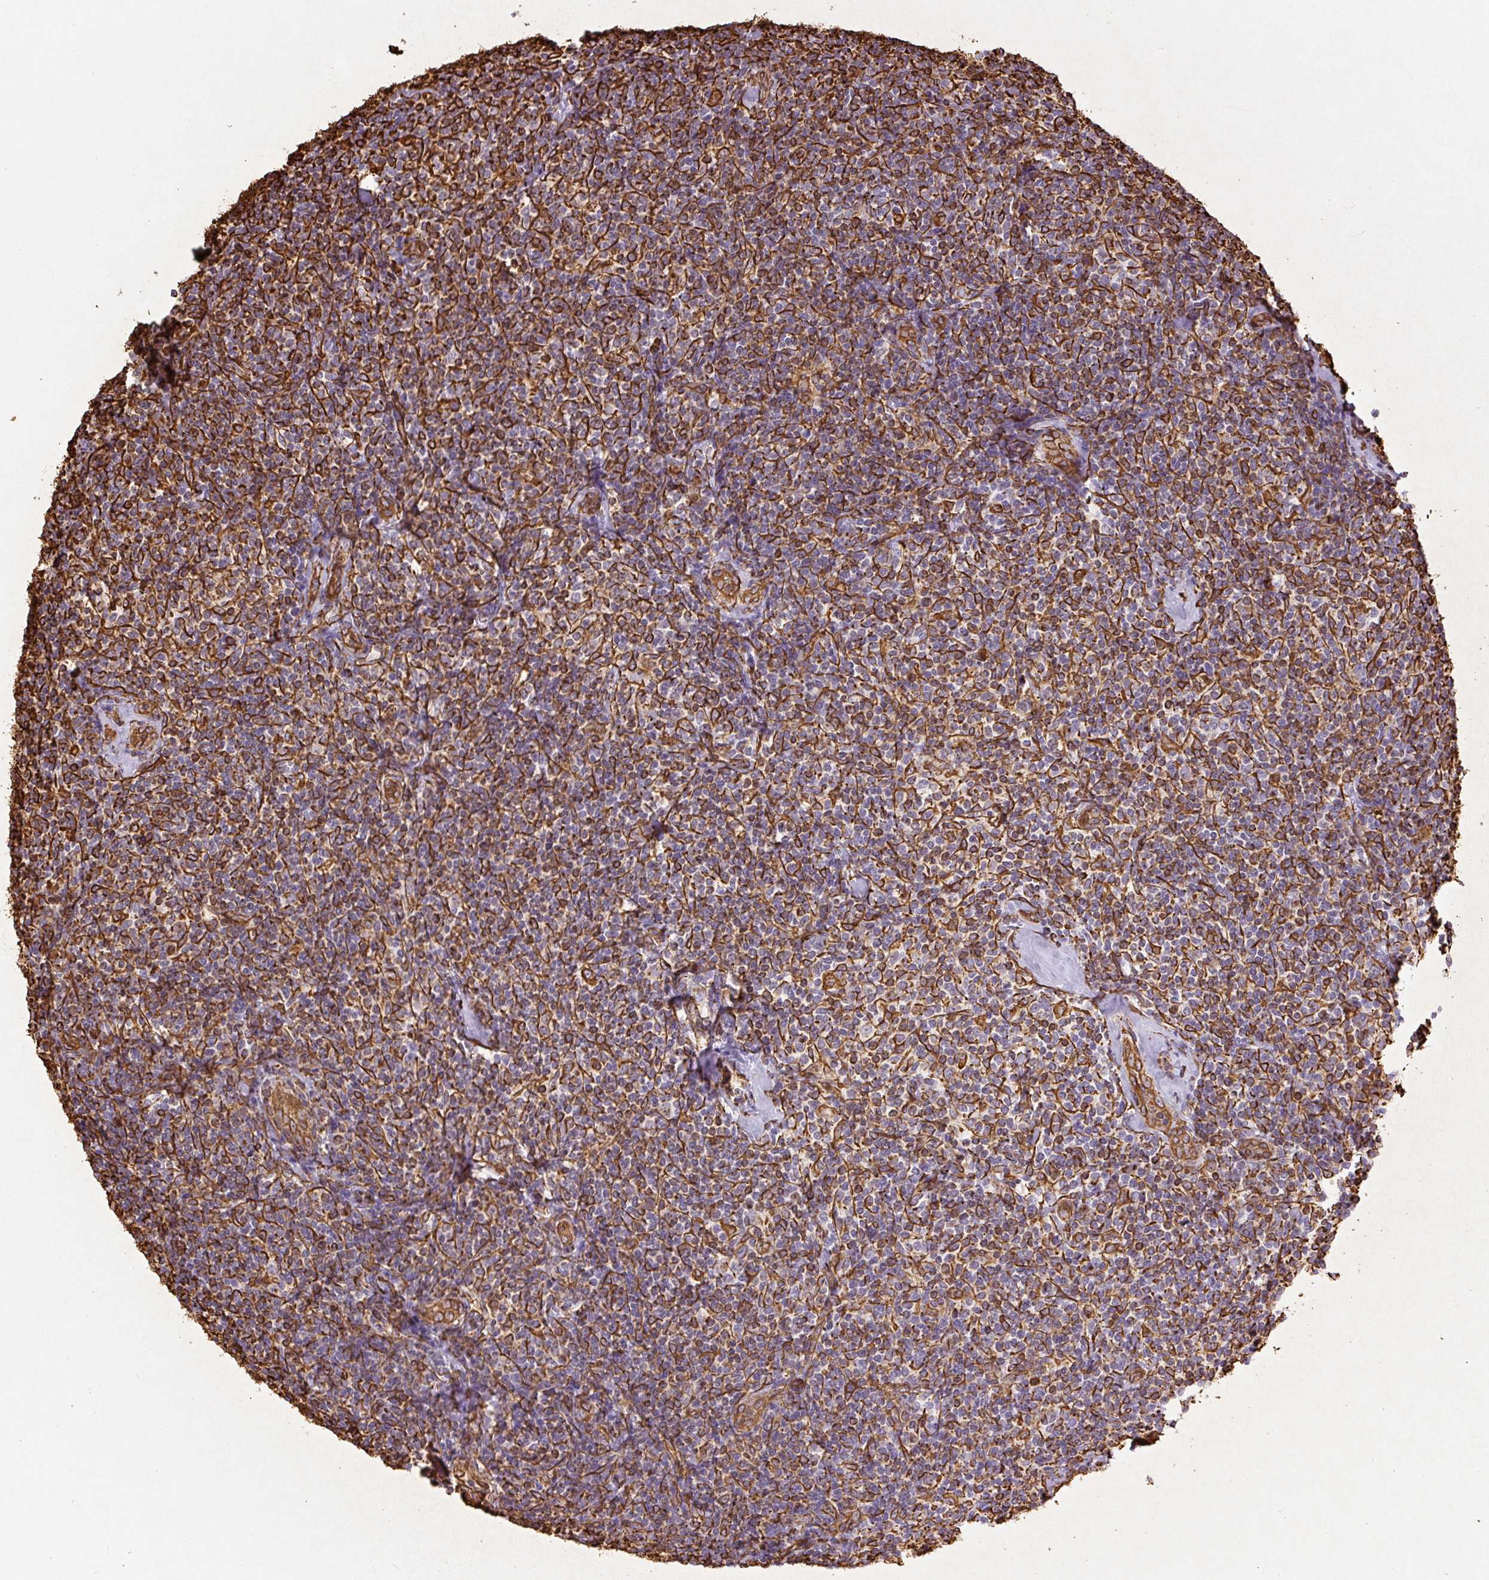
{"staining": {"intensity": "strong", "quantity": ">75%", "location": "cytoplasmic/membranous"}, "tissue": "lymphoma", "cell_type": "Tumor cells", "image_type": "cancer", "snomed": [{"axis": "morphology", "description": "Malignant lymphoma, non-Hodgkin's type, Low grade"}, {"axis": "topography", "description": "Lymph node"}], "caption": "A high amount of strong cytoplasmic/membranous staining is seen in about >75% of tumor cells in lymphoma tissue.", "gene": "VIM", "patient": {"sex": "female", "age": 56}}